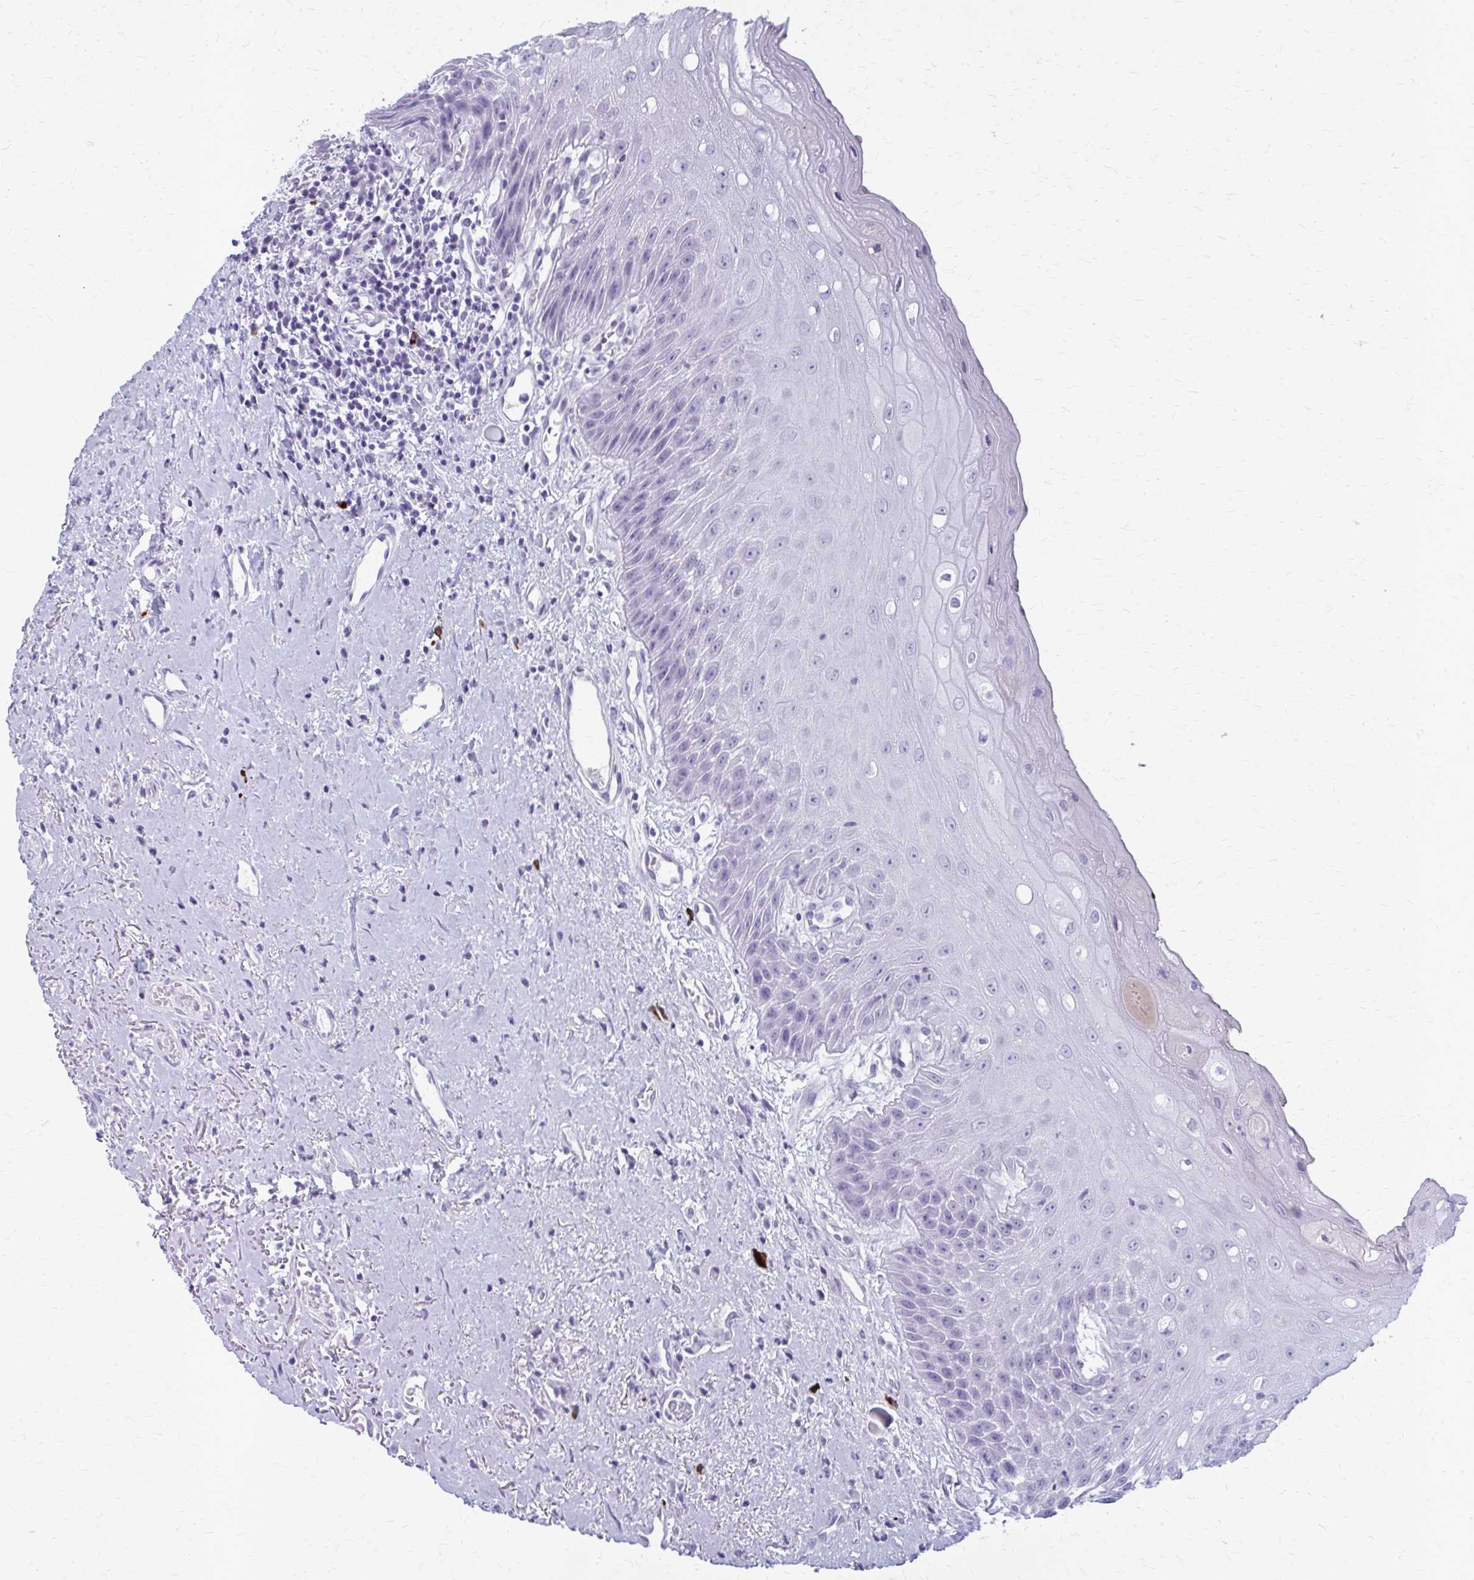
{"staining": {"intensity": "negative", "quantity": "none", "location": "none"}, "tissue": "oral mucosa", "cell_type": "Squamous epithelial cells", "image_type": "normal", "snomed": [{"axis": "morphology", "description": "Normal tissue, NOS"}, {"axis": "morphology", "description": "Squamous cell carcinoma, NOS"}, {"axis": "topography", "description": "Oral tissue"}, {"axis": "topography", "description": "Peripheral nerve tissue"}, {"axis": "topography", "description": "Head-Neck"}], "caption": "Histopathology image shows no protein staining in squamous epithelial cells of normal oral mucosa.", "gene": "ZDHHC7", "patient": {"sex": "female", "age": 59}}